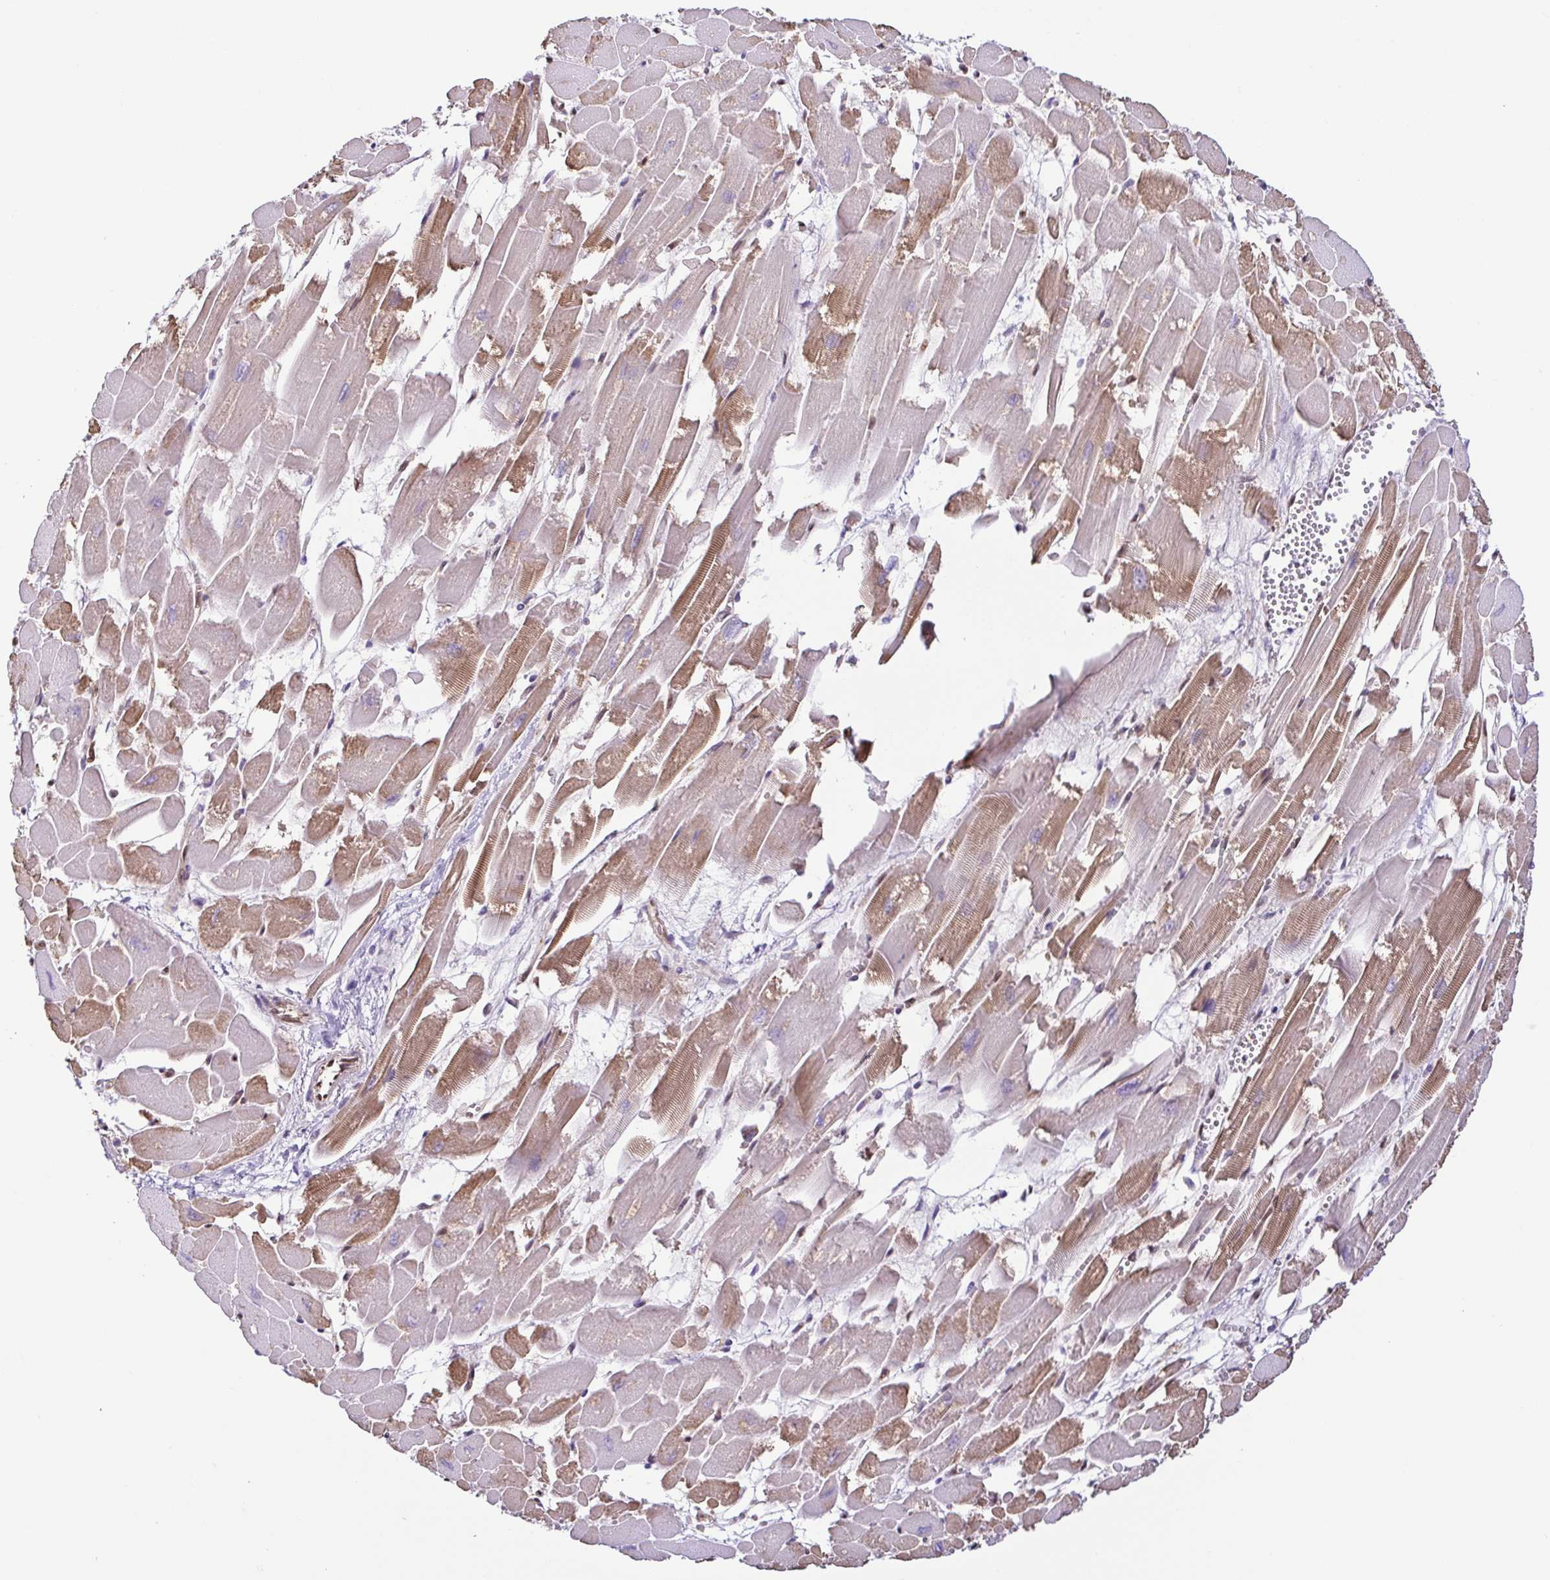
{"staining": {"intensity": "moderate", "quantity": "25%-75%", "location": "cytoplasmic/membranous"}, "tissue": "heart muscle", "cell_type": "Cardiomyocytes", "image_type": "normal", "snomed": [{"axis": "morphology", "description": "Normal tissue, NOS"}, {"axis": "topography", "description": "Heart"}], "caption": "This is a photomicrograph of immunohistochemistry (IHC) staining of normal heart muscle, which shows moderate positivity in the cytoplasmic/membranous of cardiomyocytes.", "gene": "PSMB9", "patient": {"sex": "female", "age": 52}}